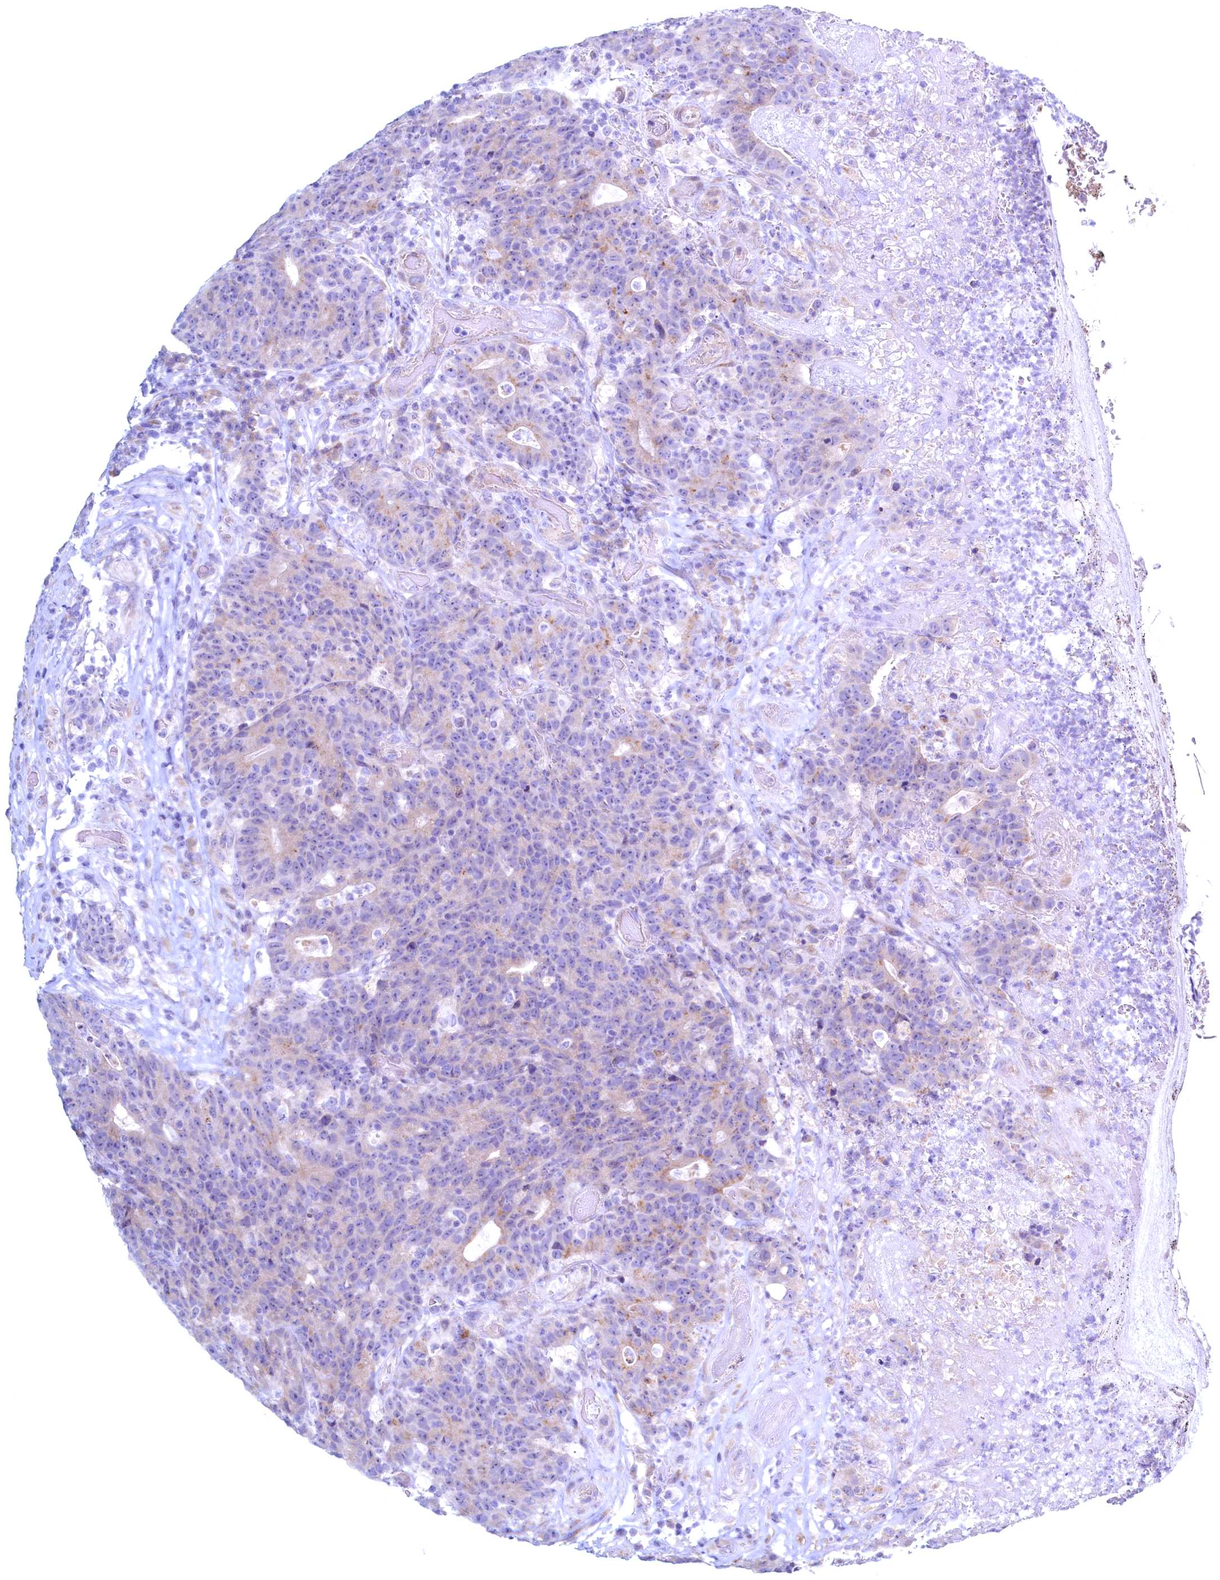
{"staining": {"intensity": "weak", "quantity": "25%-75%", "location": "cytoplasmic/membranous"}, "tissue": "colorectal cancer", "cell_type": "Tumor cells", "image_type": "cancer", "snomed": [{"axis": "morphology", "description": "Adenocarcinoma, NOS"}, {"axis": "topography", "description": "Colon"}], "caption": "Human adenocarcinoma (colorectal) stained for a protein (brown) demonstrates weak cytoplasmic/membranous positive positivity in about 25%-75% of tumor cells.", "gene": "MAP1LC3A", "patient": {"sex": "female", "age": 75}}